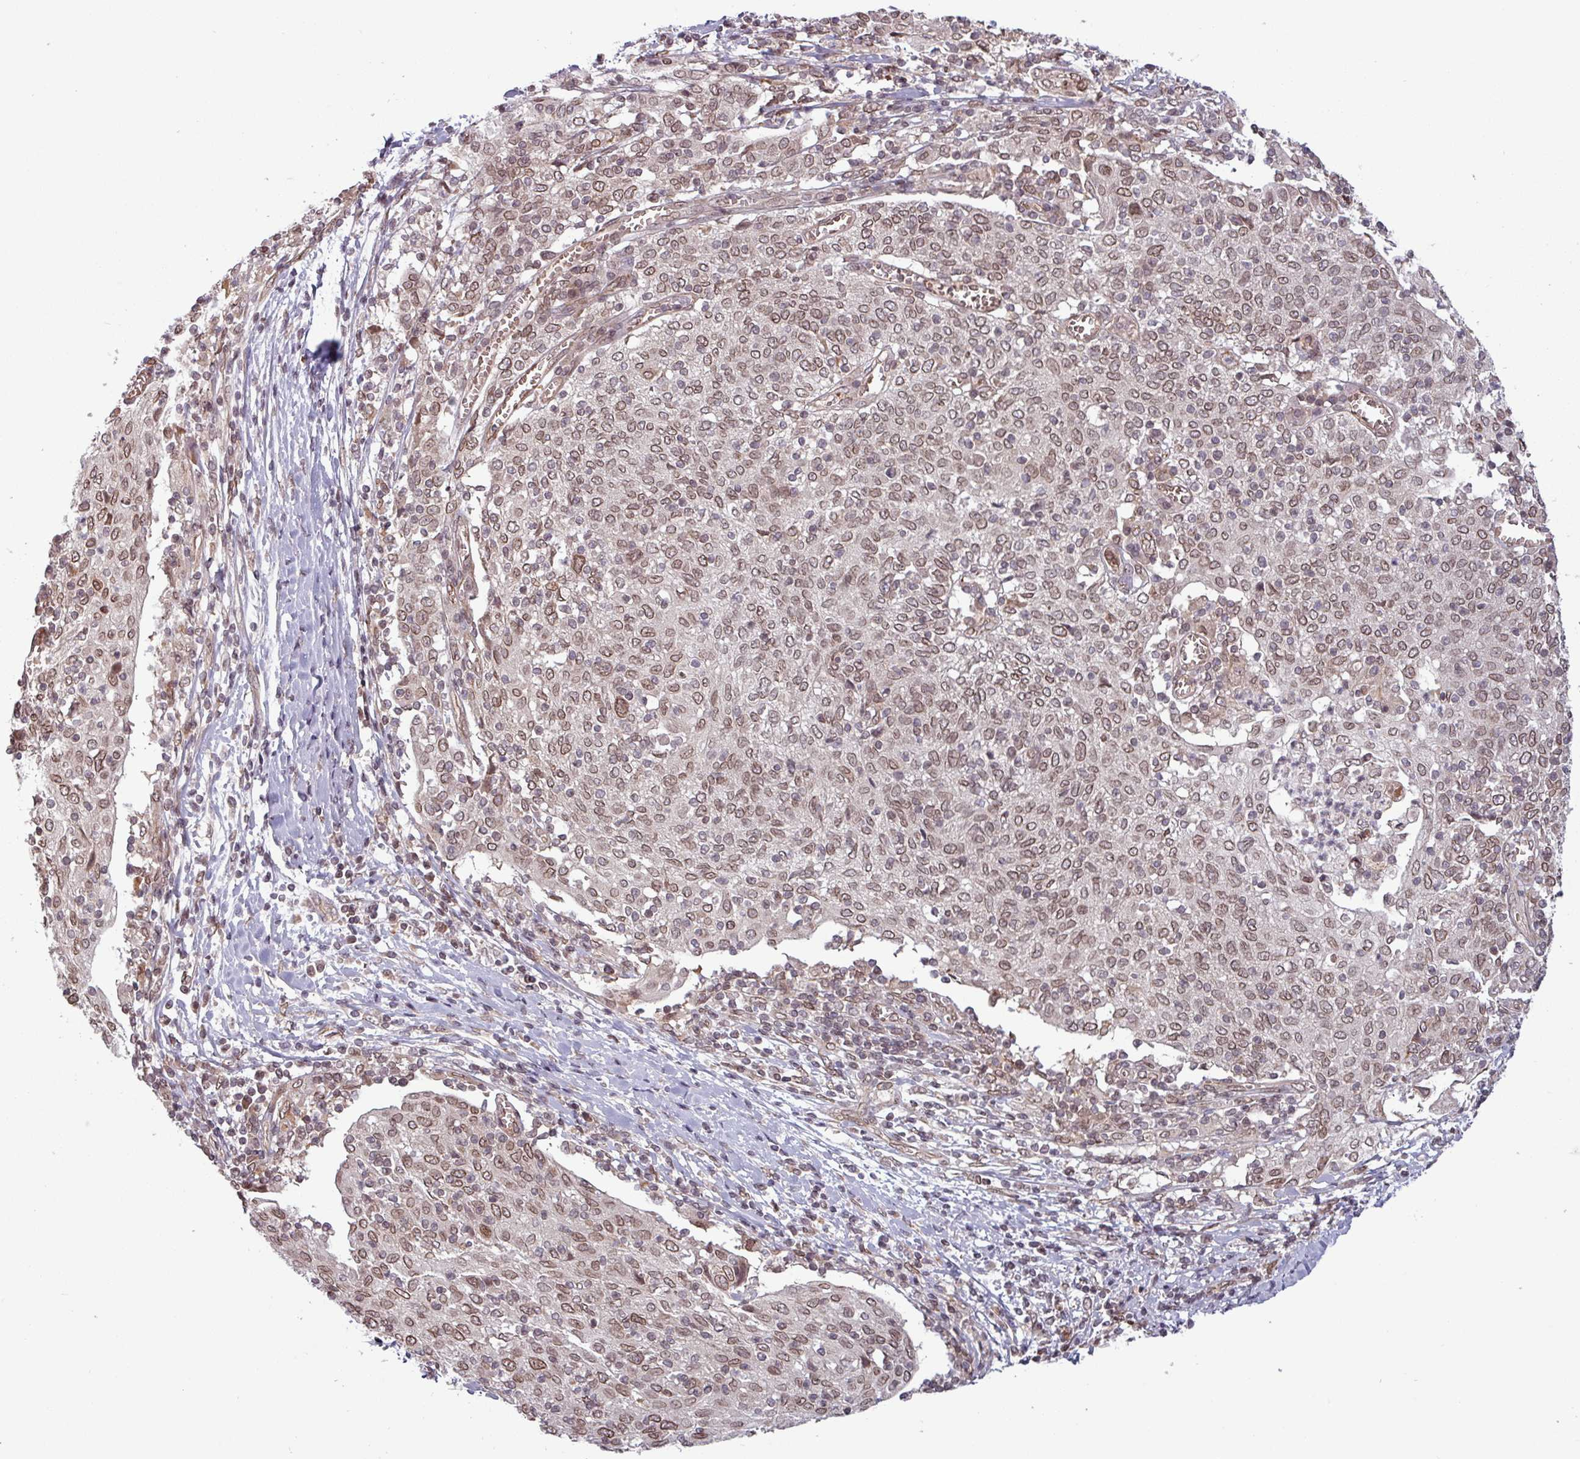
{"staining": {"intensity": "weak", "quantity": "25%-75%", "location": "nuclear"}, "tissue": "cervical cancer", "cell_type": "Tumor cells", "image_type": "cancer", "snomed": [{"axis": "morphology", "description": "Squamous cell carcinoma, NOS"}, {"axis": "topography", "description": "Cervix"}], "caption": "Protein expression analysis of squamous cell carcinoma (cervical) reveals weak nuclear positivity in approximately 25%-75% of tumor cells. The protein of interest is shown in brown color, while the nuclei are stained blue.", "gene": "RBM4B", "patient": {"sex": "female", "age": 52}}